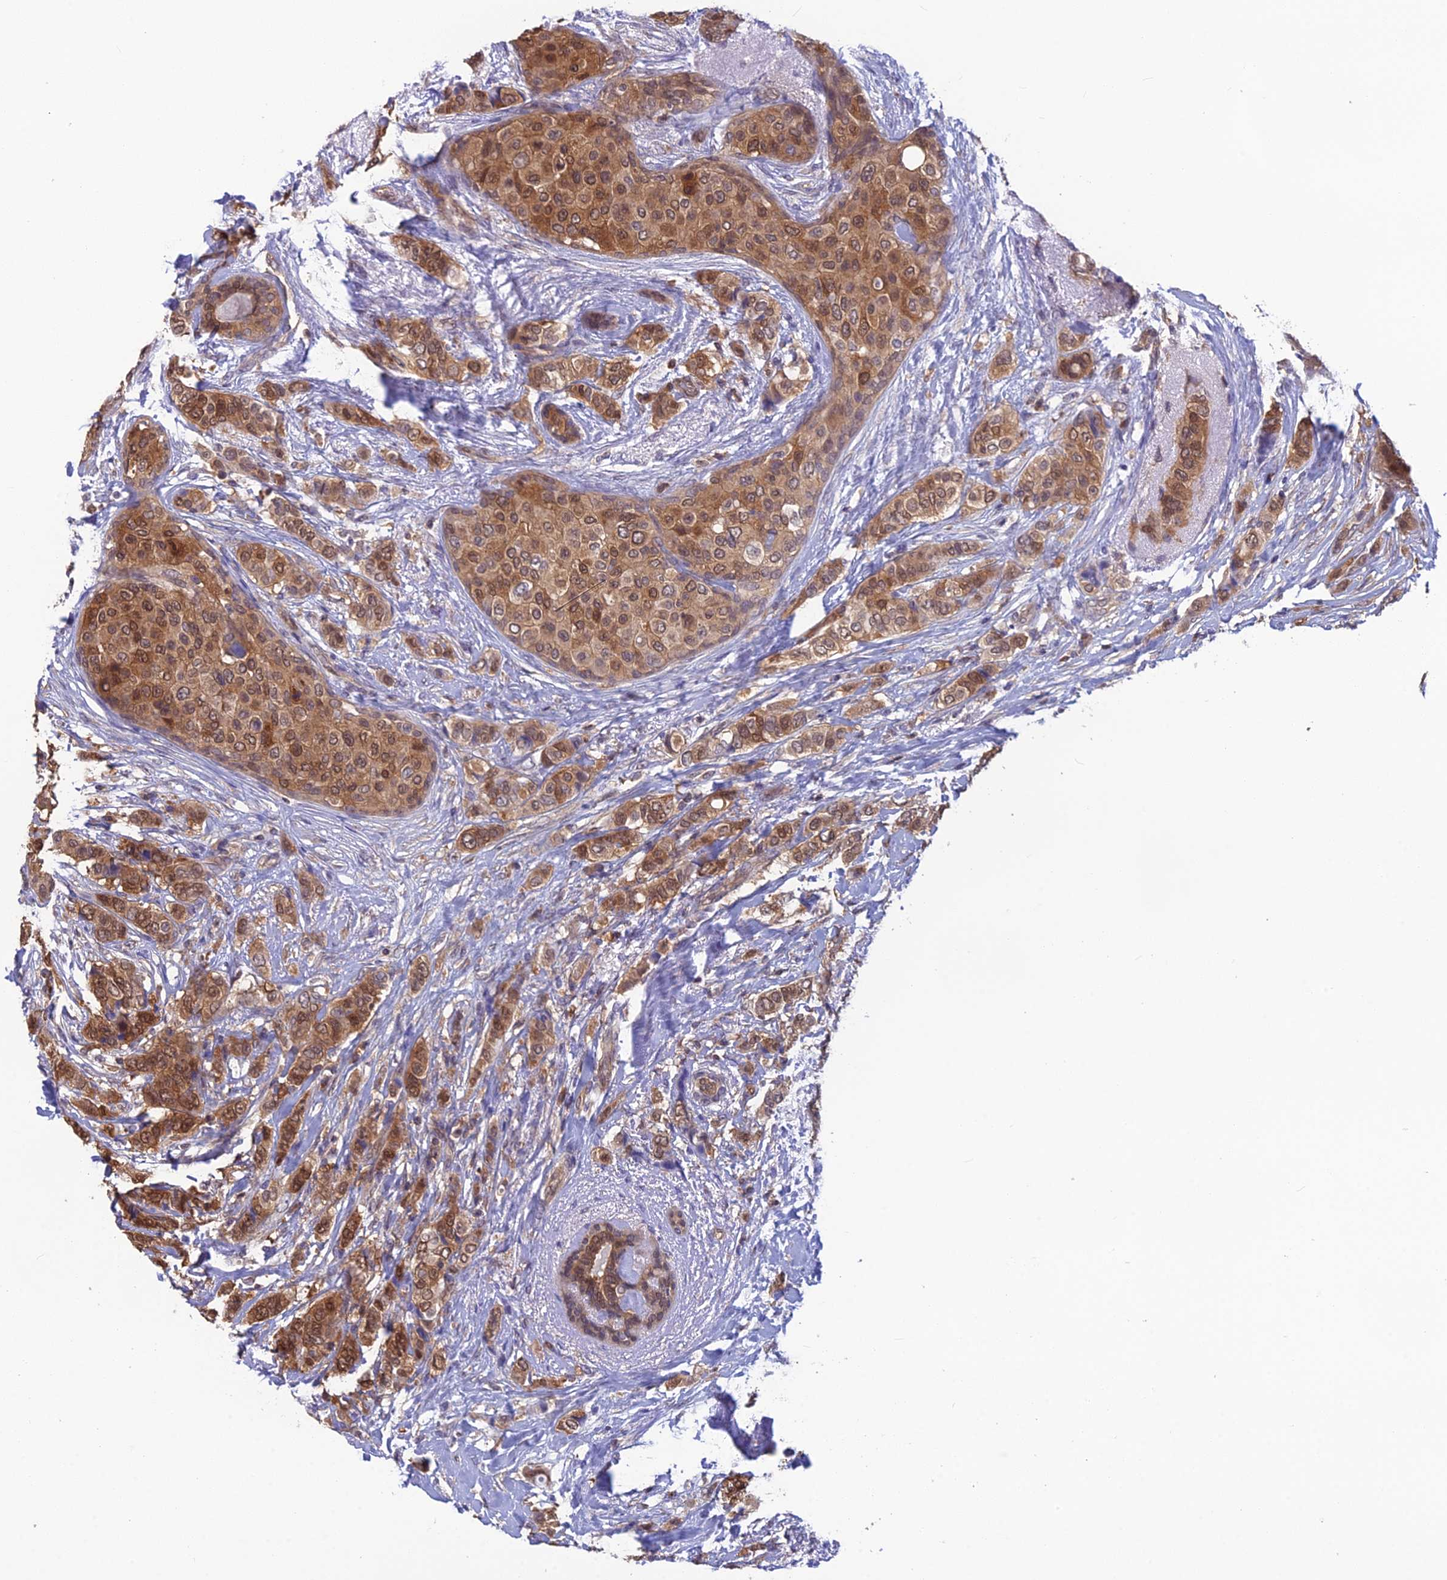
{"staining": {"intensity": "moderate", "quantity": ">75%", "location": "cytoplasmic/membranous,nuclear"}, "tissue": "breast cancer", "cell_type": "Tumor cells", "image_type": "cancer", "snomed": [{"axis": "morphology", "description": "Lobular carcinoma"}, {"axis": "topography", "description": "Breast"}], "caption": "Breast lobular carcinoma stained with a brown dye displays moderate cytoplasmic/membranous and nuclear positive expression in about >75% of tumor cells.", "gene": "HINT1", "patient": {"sex": "female", "age": 51}}